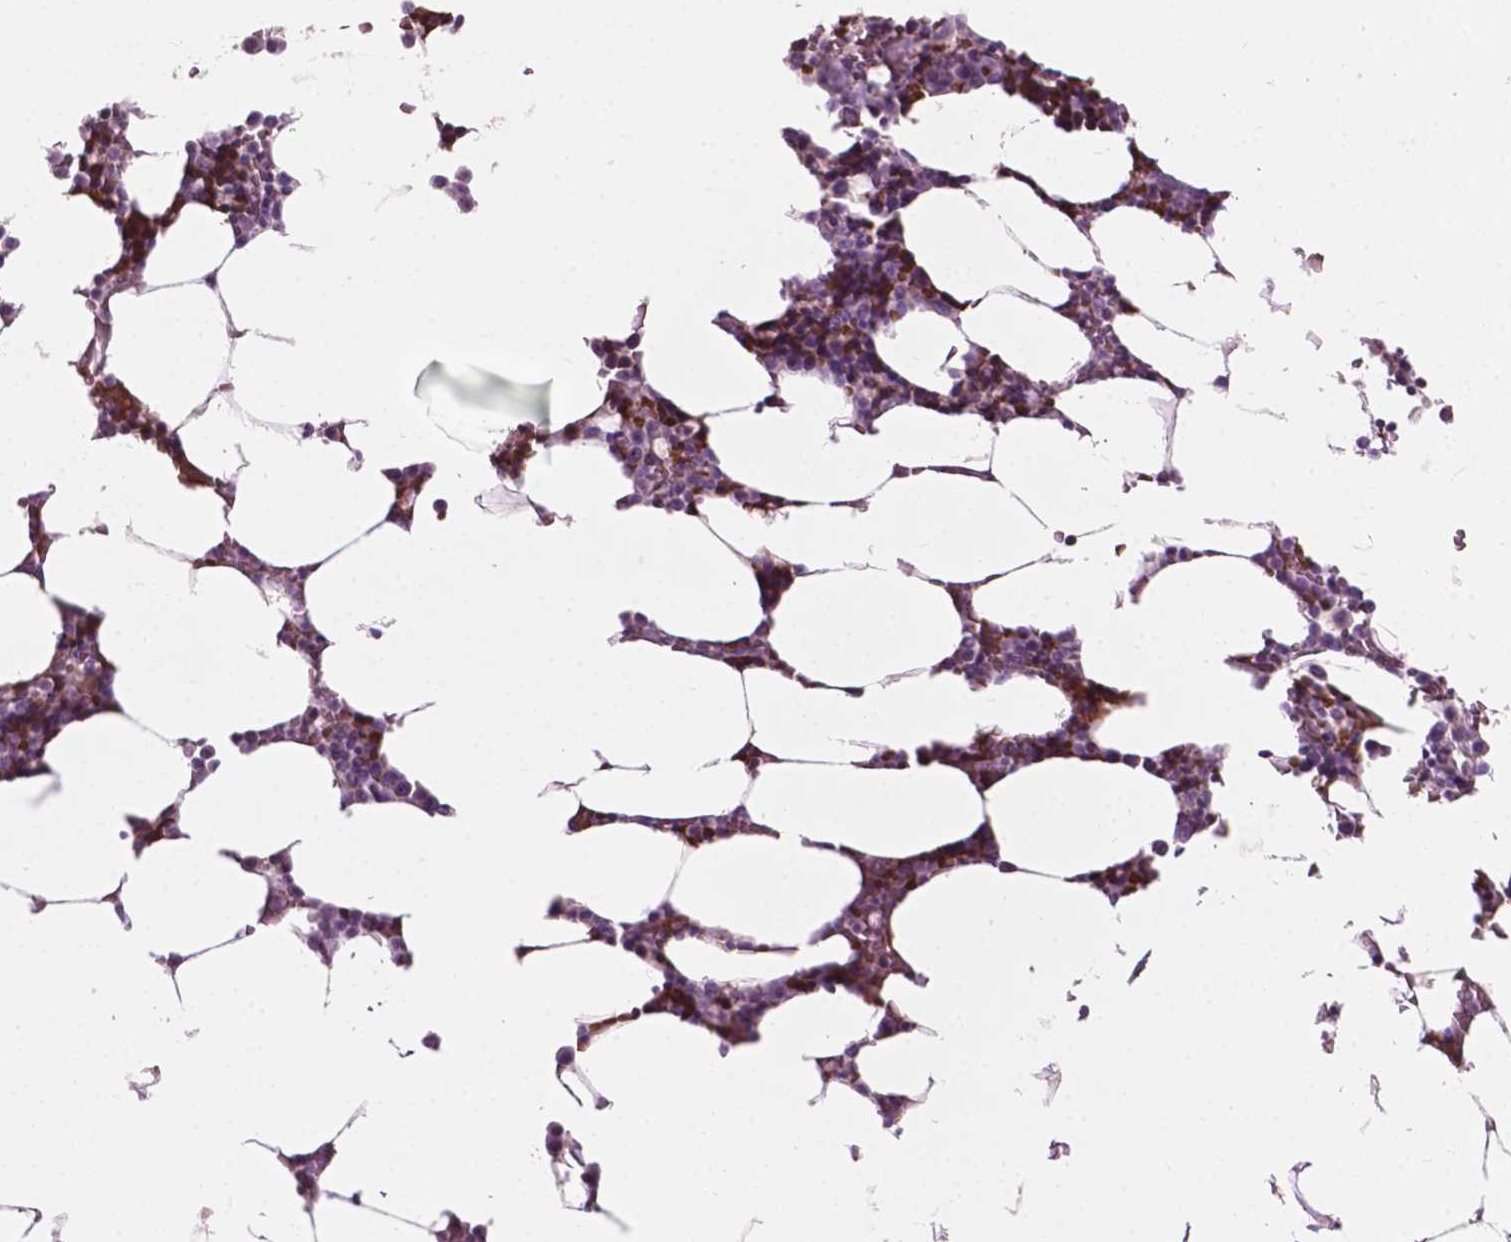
{"staining": {"intensity": "negative", "quantity": "none", "location": "none"}, "tissue": "bone marrow", "cell_type": "Hematopoietic cells", "image_type": "normal", "snomed": [{"axis": "morphology", "description": "Normal tissue, NOS"}, {"axis": "topography", "description": "Bone marrow"}], "caption": "Human bone marrow stained for a protein using immunohistochemistry shows no staining in hematopoietic cells.", "gene": "NDUFS1", "patient": {"sex": "female", "age": 52}}